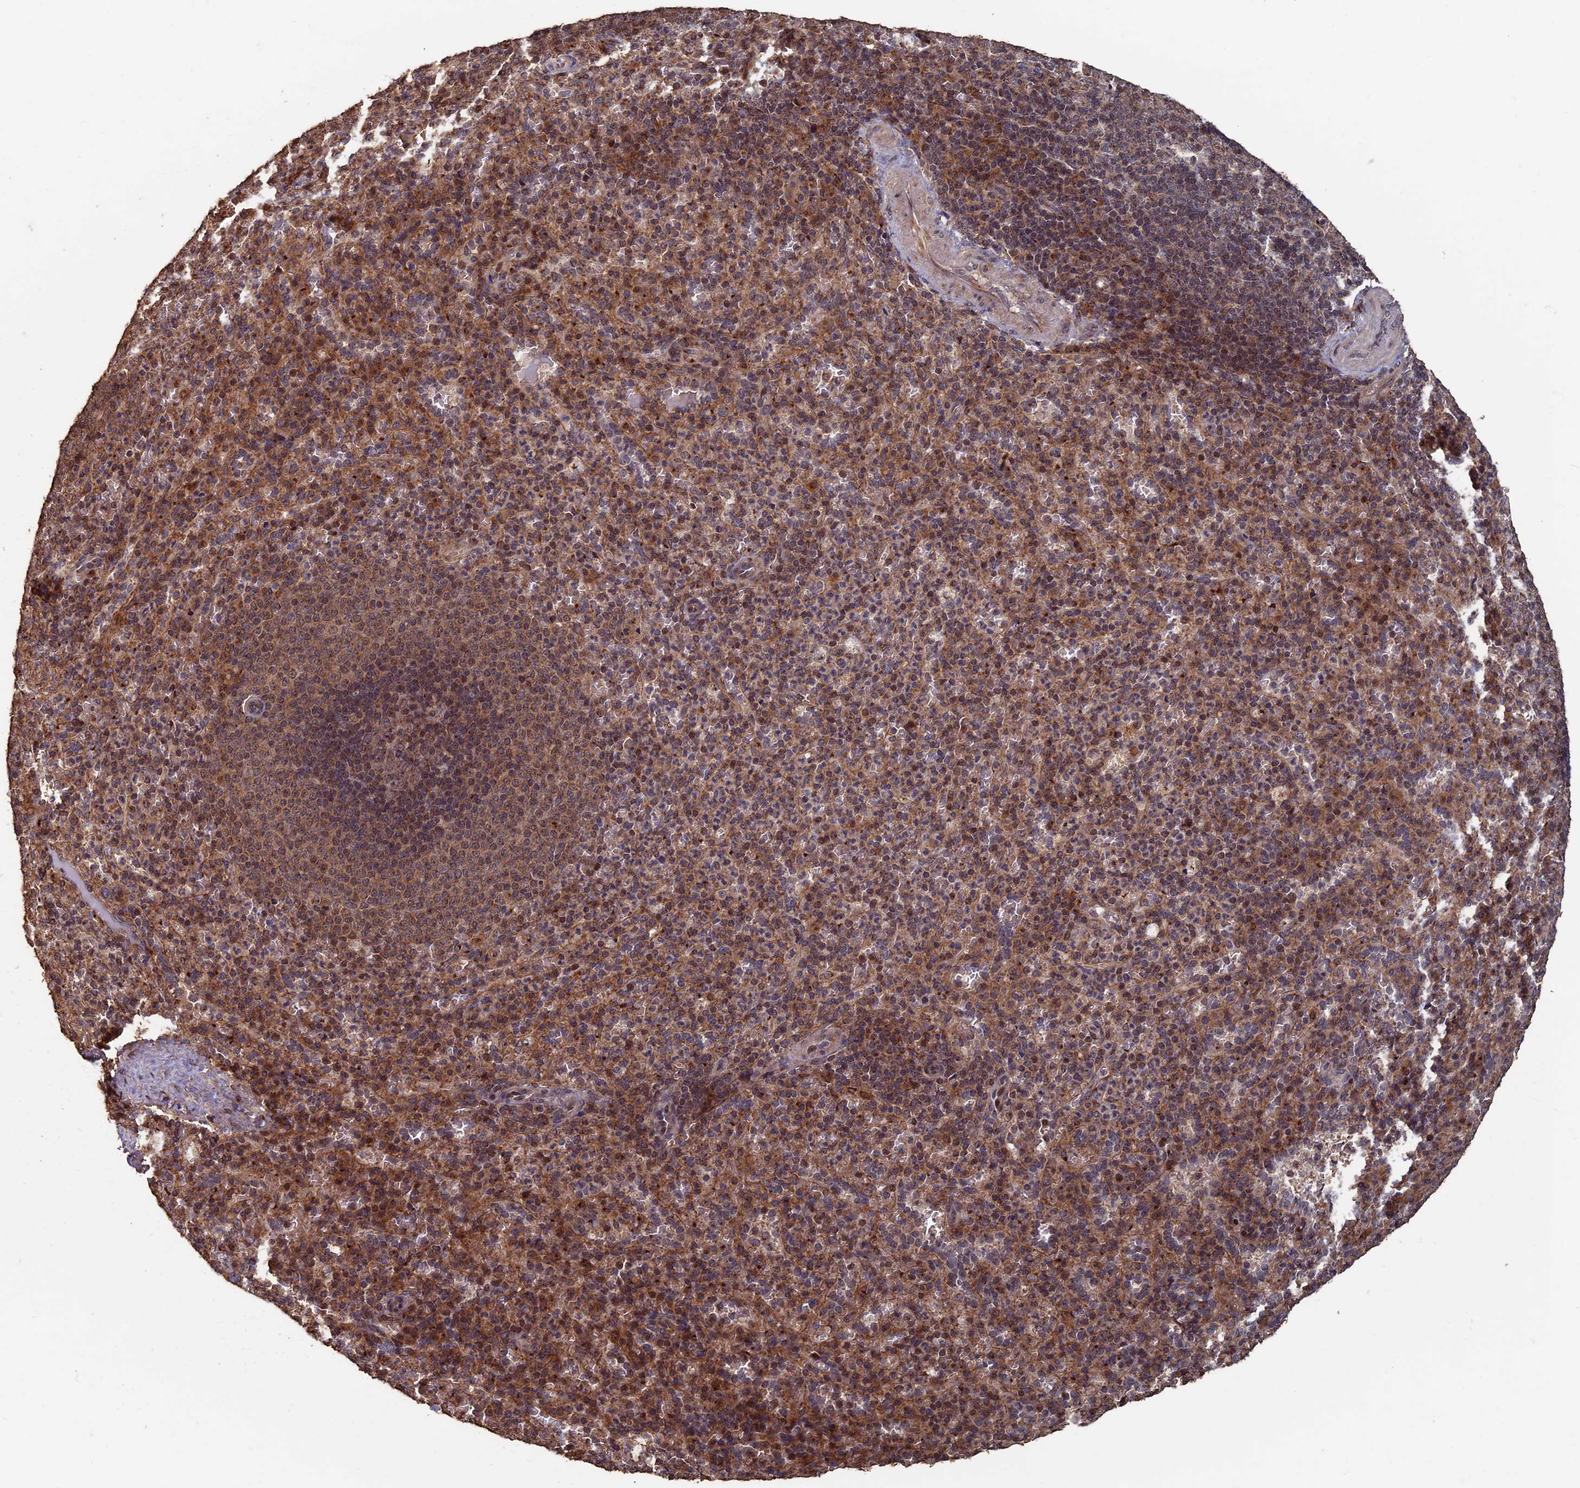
{"staining": {"intensity": "weak", "quantity": "25%-75%", "location": "nuclear"}, "tissue": "spleen", "cell_type": "Cells in red pulp", "image_type": "normal", "snomed": [{"axis": "morphology", "description": "Normal tissue, NOS"}, {"axis": "topography", "description": "Spleen"}], "caption": "Immunohistochemistry (IHC) staining of normal spleen, which demonstrates low levels of weak nuclear positivity in approximately 25%-75% of cells in red pulp indicating weak nuclear protein expression. The staining was performed using DAB (brown) for protein detection and nuclei were counterstained in hematoxylin (blue).", "gene": "RASGRF1", "patient": {"sex": "female", "age": 21}}